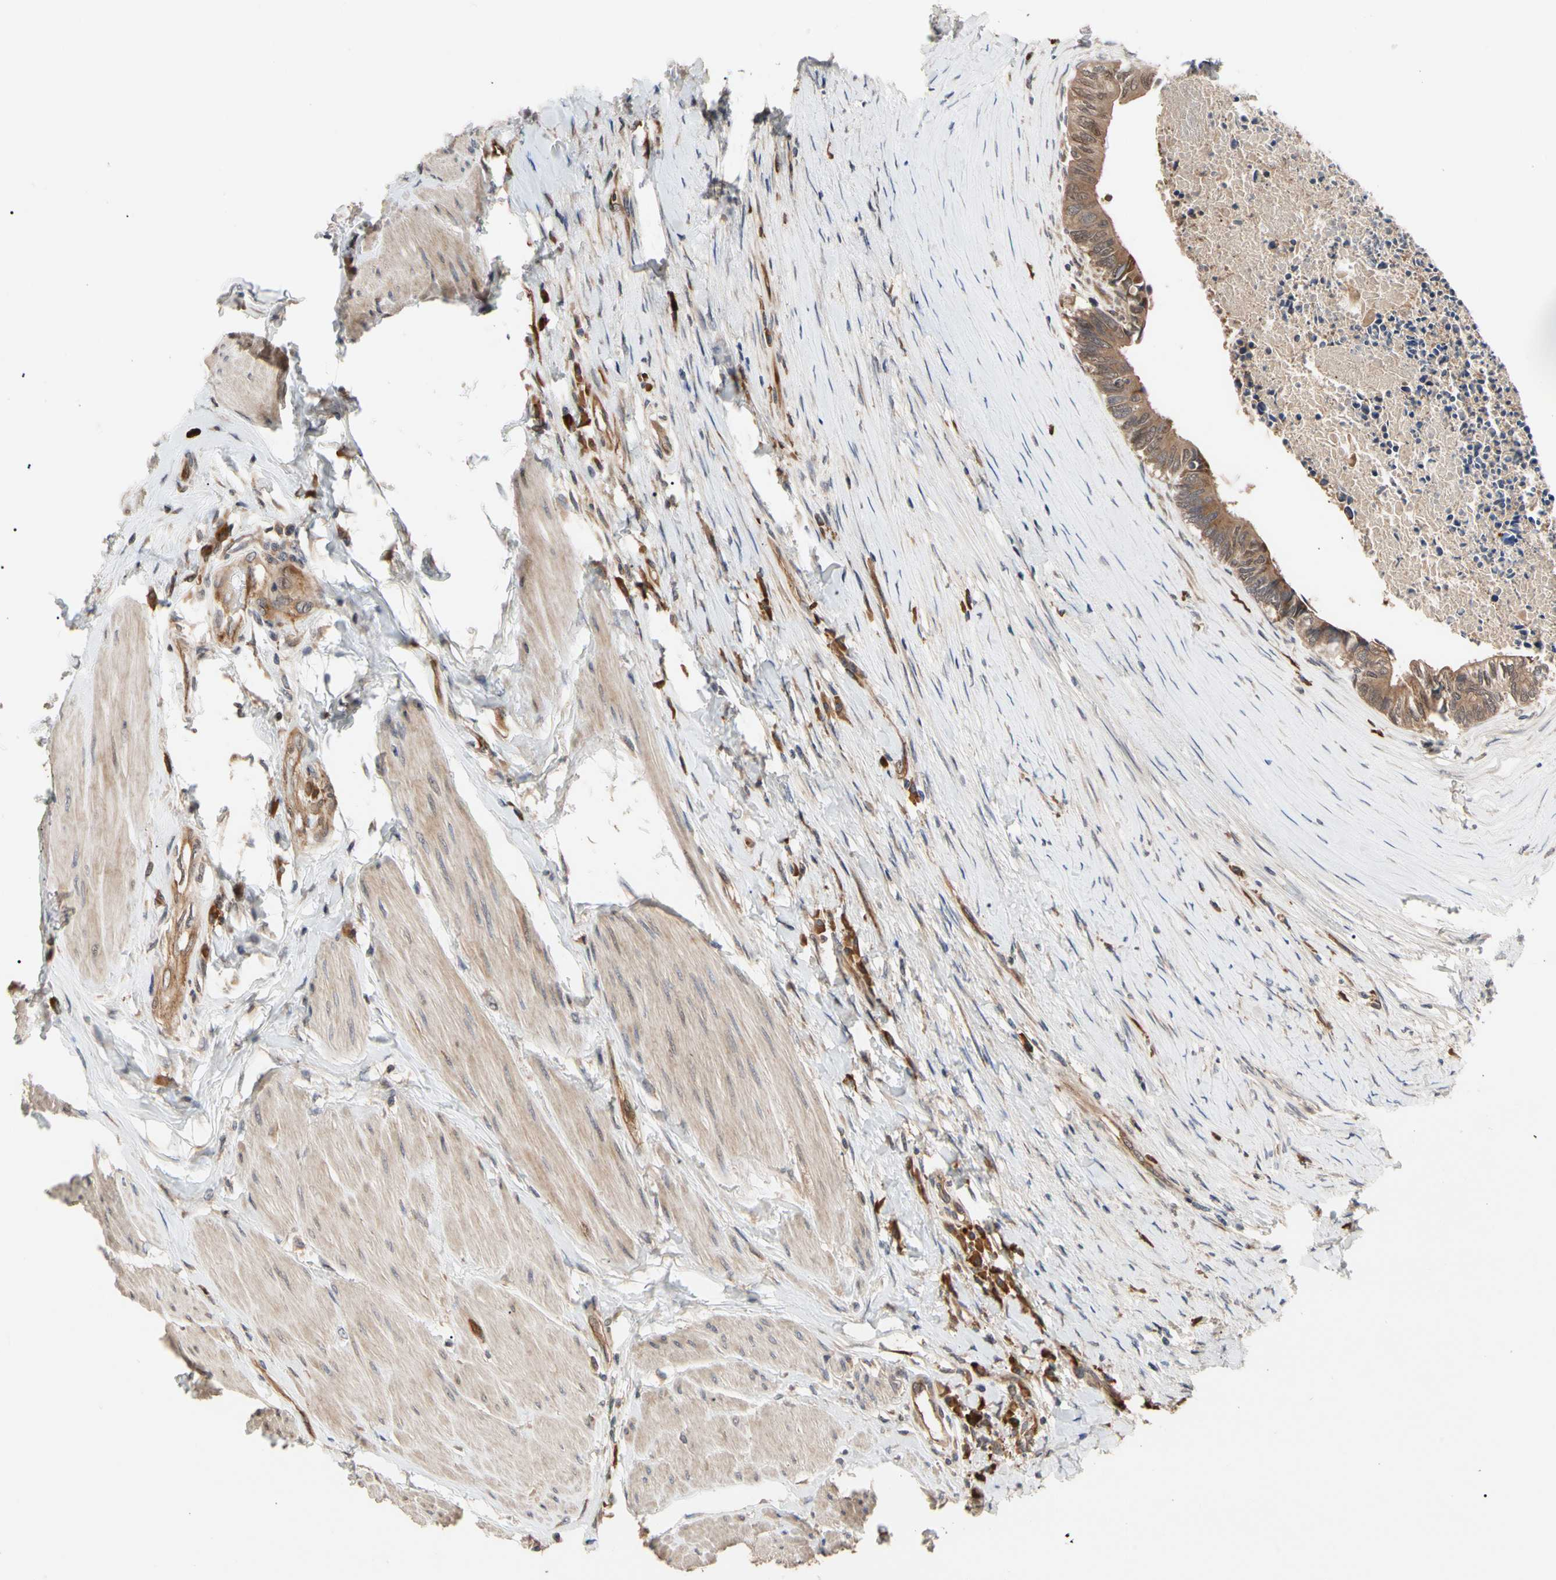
{"staining": {"intensity": "moderate", "quantity": ">75%", "location": "cytoplasmic/membranous"}, "tissue": "colorectal cancer", "cell_type": "Tumor cells", "image_type": "cancer", "snomed": [{"axis": "morphology", "description": "Adenocarcinoma, NOS"}, {"axis": "topography", "description": "Rectum"}], "caption": "A brown stain highlights moderate cytoplasmic/membranous expression of a protein in colorectal adenocarcinoma tumor cells.", "gene": "CYTIP", "patient": {"sex": "male", "age": 63}}